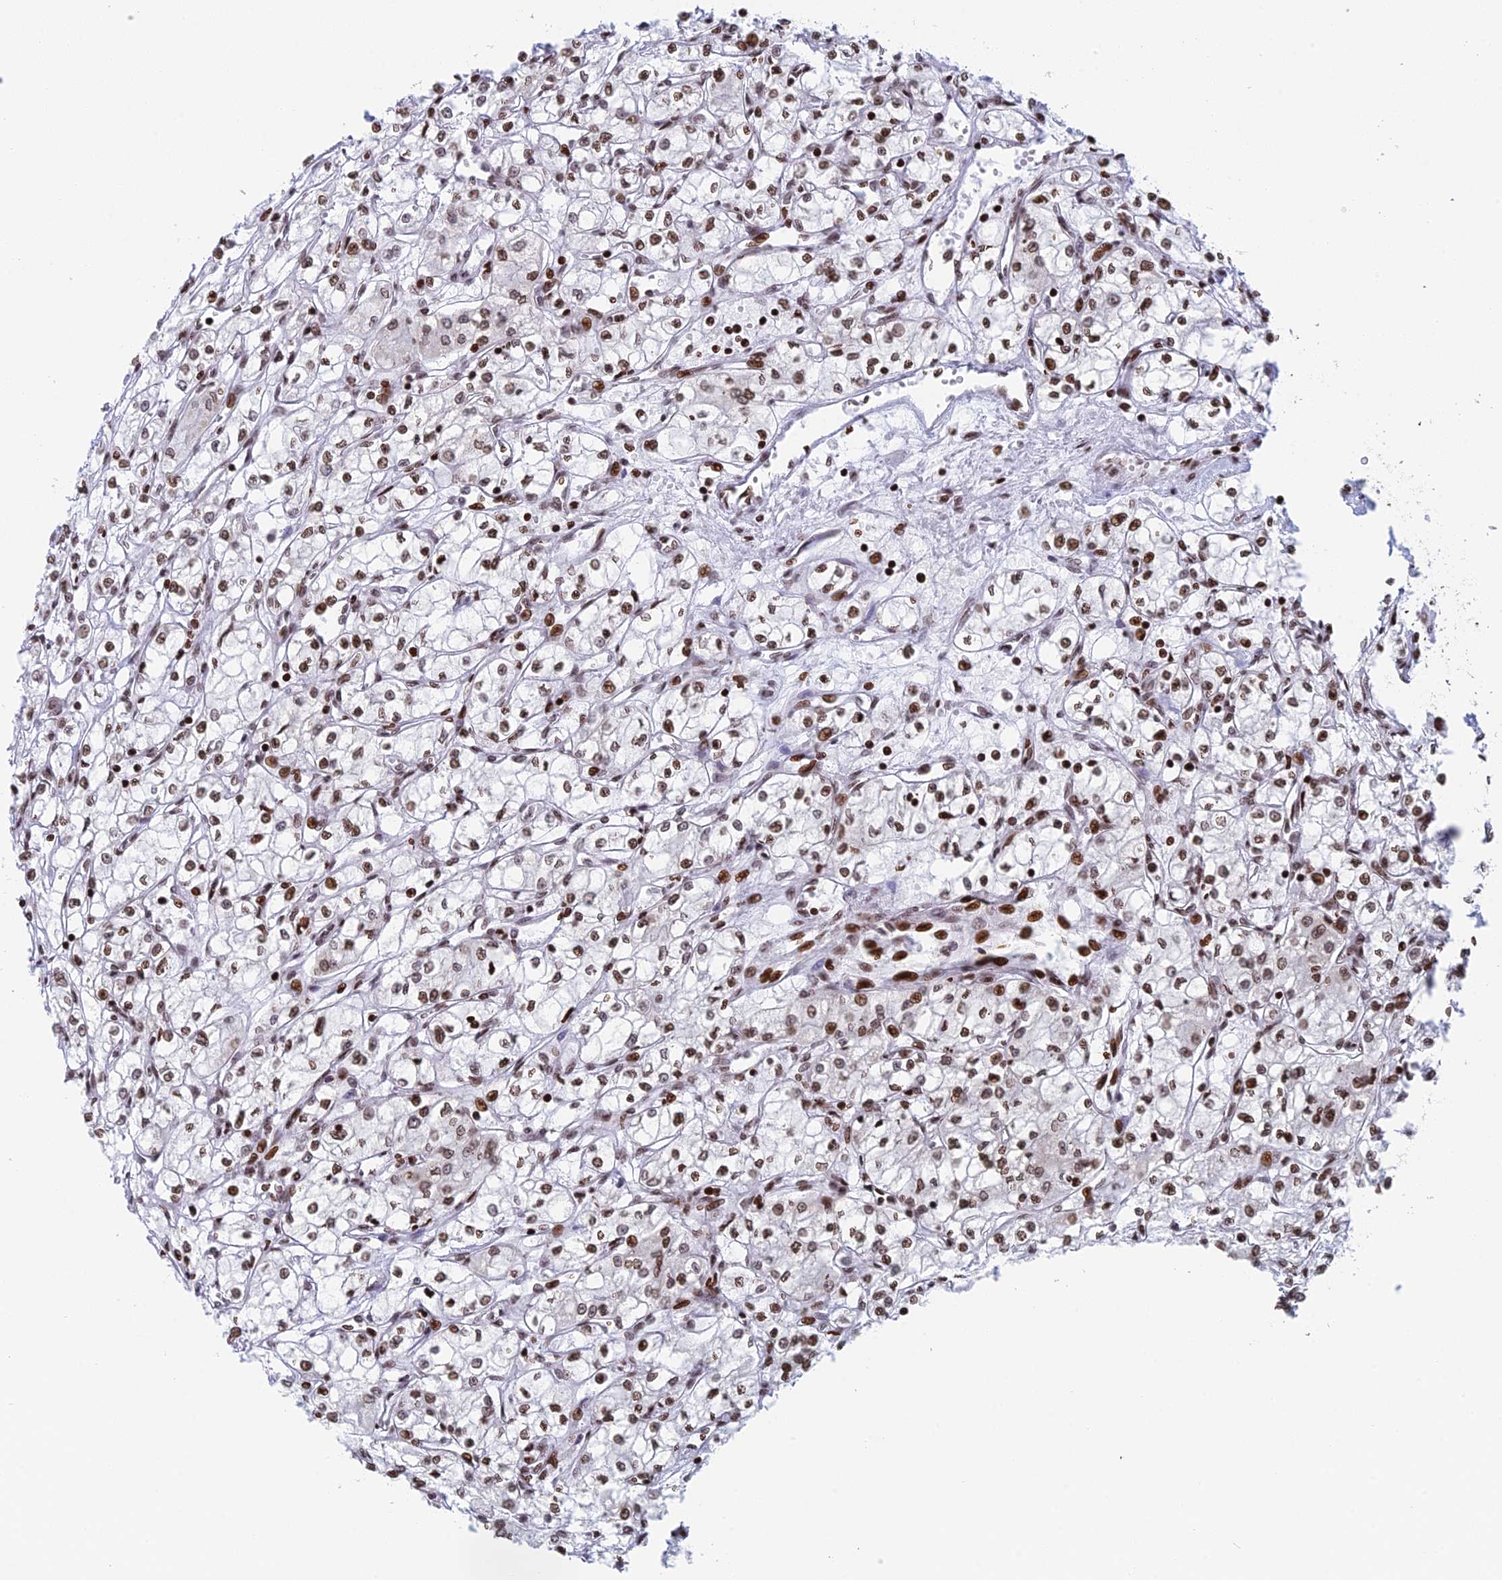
{"staining": {"intensity": "moderate", "quantity": ">75%", "location": "nuclear"}, "tissue": "renal cancer", "cell_type": "Tumor cells", "image_type": "cancer", "snomed": [{"axis": "morphology", "description": "Adenocarcinoma, NOS"}, {"axis": "topography", "description": "Kidney"}], "caption": "A brown stain highlights moderate nuclear staining of a protein in human renal cancer tumor cells. The protein is shown in brown color, while the nuclei are stained blue.", "gene": "RPAP1", "patient": {"sex": "male", "age": 59}}